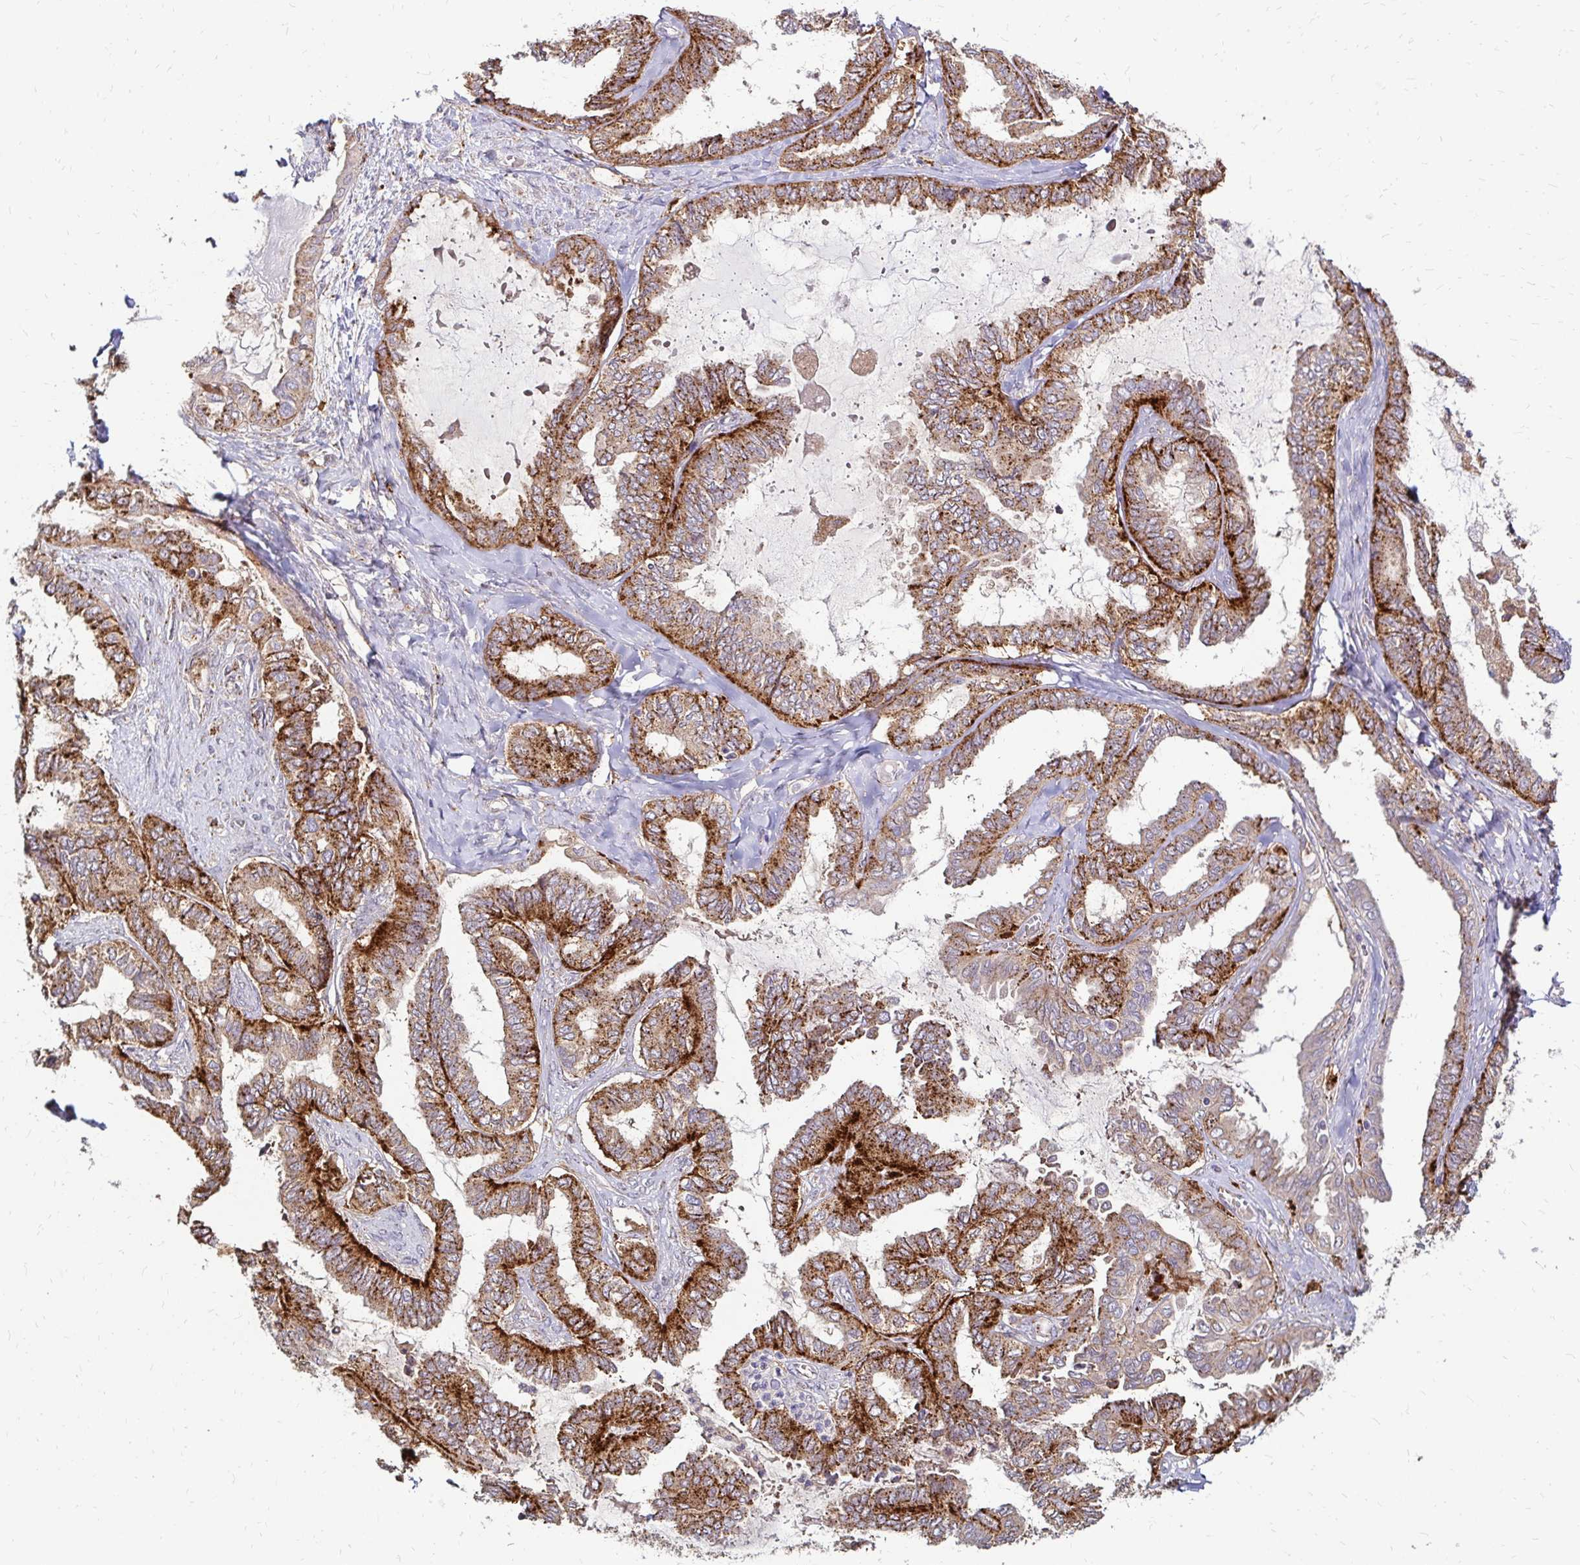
{"staining": {"intensity": "strong", "quantity": ">75%", "location": "cytoplasmic/membranous"}, "tissue": "ovarian cancer", "cell_type": "Tumor cells", "image_type": "cancer", "snomed": [{"axis": "morphology", "description": "Carcinoma, endometroid"}, {"axis": "topography", "description": "Ovary"}], "caption": "There is high levels of strong cytoplasmic/membranous staining in tumor cells of ovarian cancer, as demonstrated by immunohistochemical staining (brown color).", "gene": "IDUA", "patient": {"sex": "female", "age": 70}}